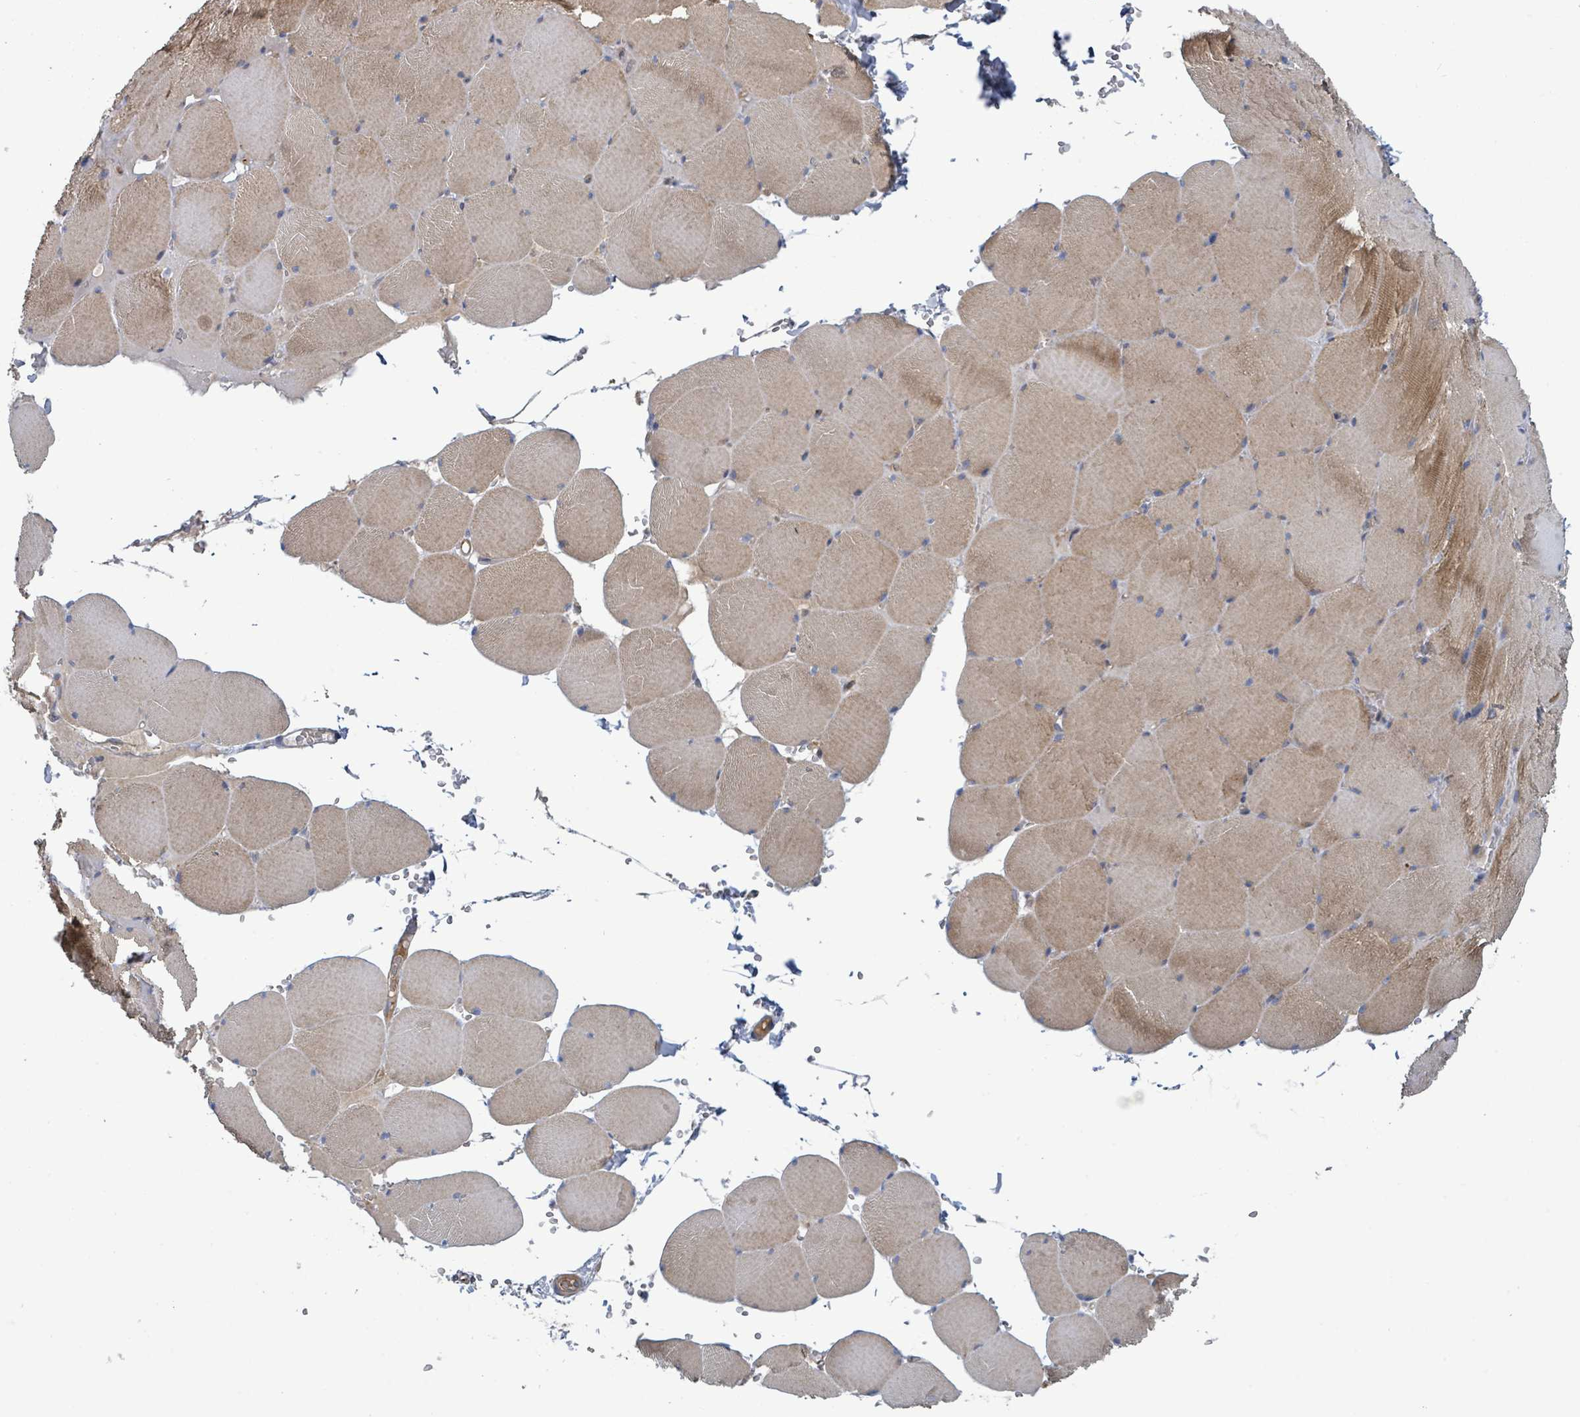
{"staining": {"intensity": "strong", "quantity": "<25%", "location": "cytoplasmic/membranous"}, "tissue": "skeletal muscle", "cell_type": "Myocytes", "image_type": "normal", "snomed": [{"axis": "morphology", "description": "Normal tissue, NOS"}, {"axis": "topography", "description": "Skeletal muscle"}, {"axis": "topography", "description": "Head-Neck"}], "caption": "An immunohistochemistry (IHC) micrograph of benign tissue is shown. Protein staining in brown labels strong cytoplasmic/membranous positivity in skeletal muscle within myocytes.", "gene": "PLAAT1", "patient": {"sex": "male", "age": 66}}